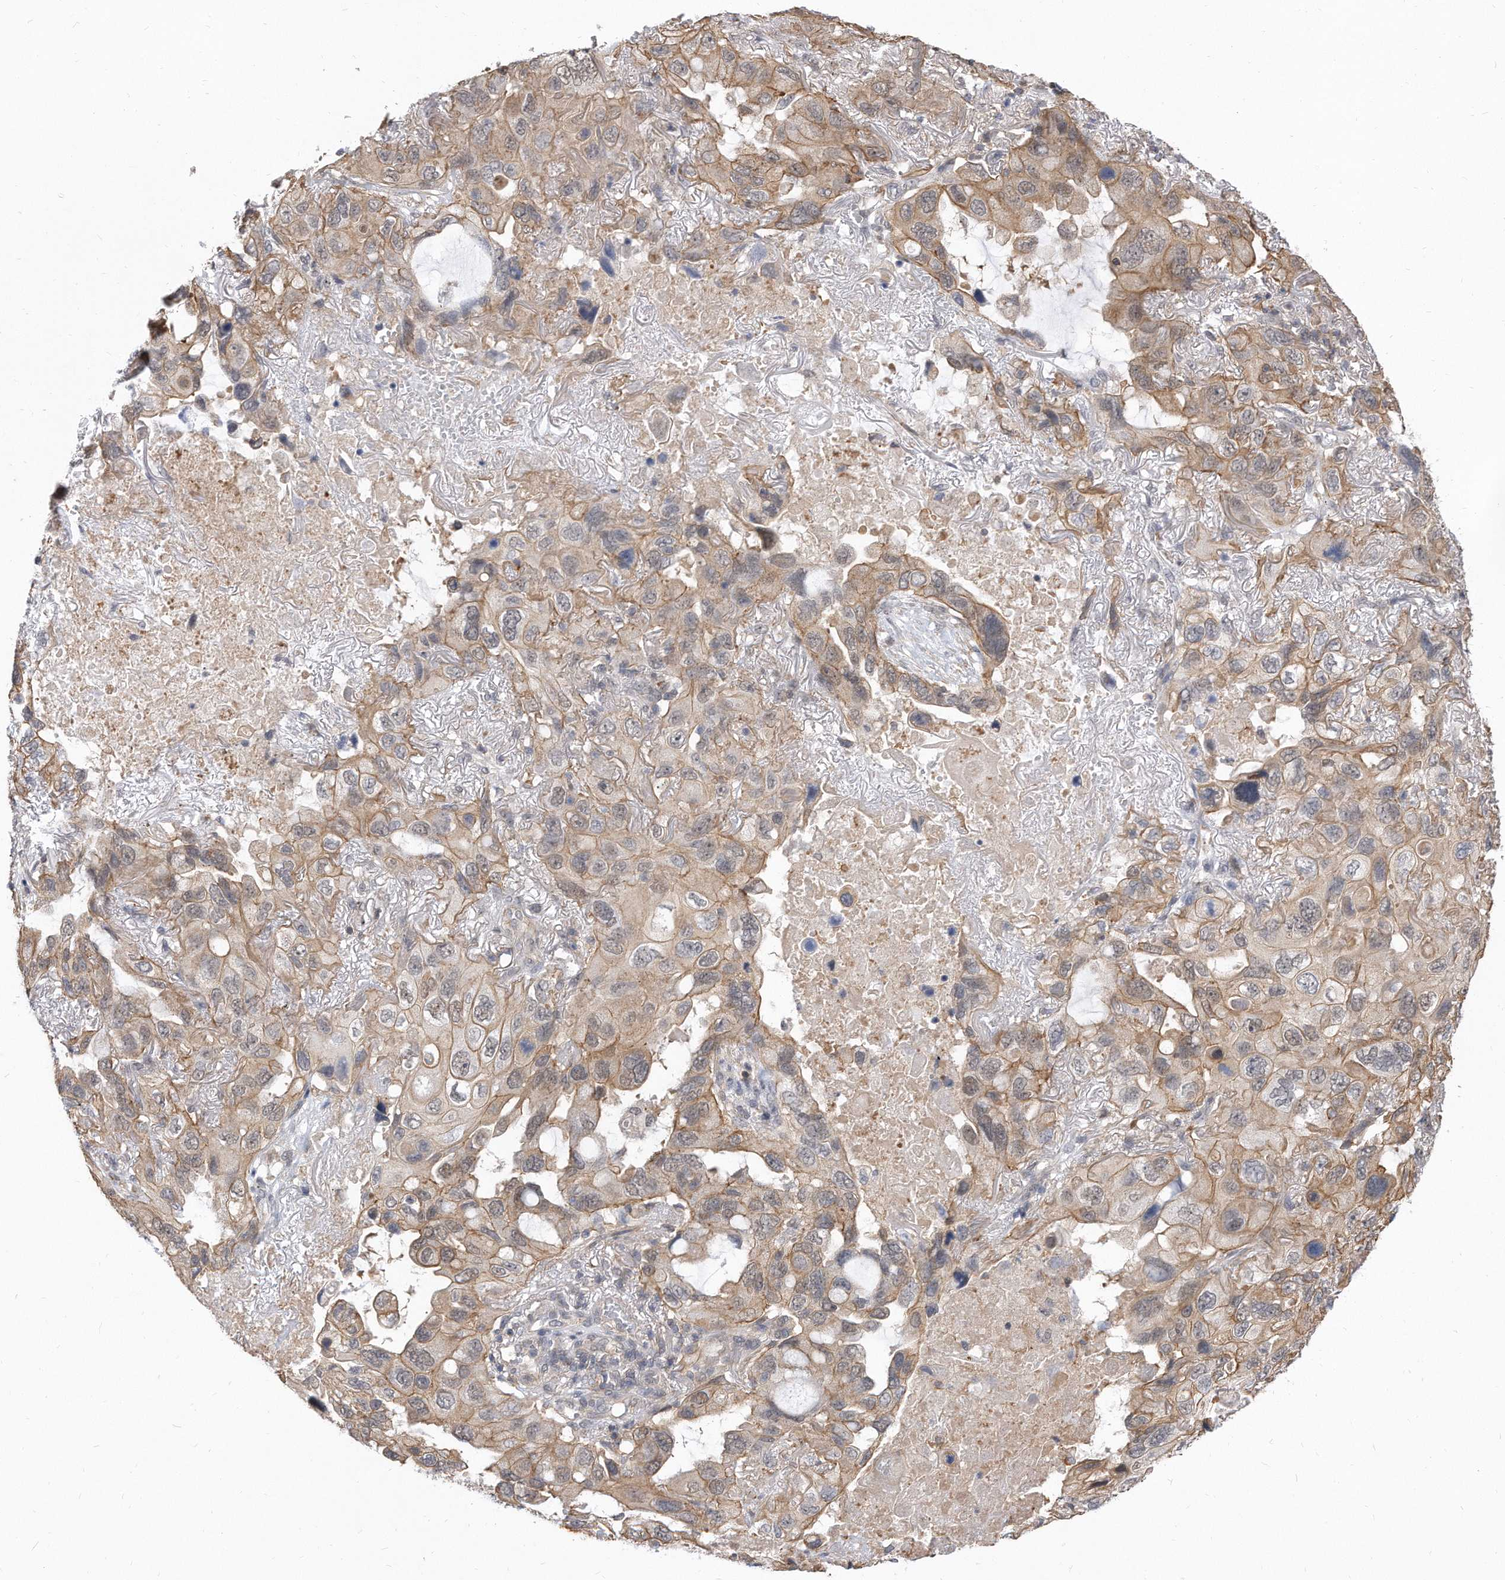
{"staining": {"intensity": "moderate", "quantity": ">75%", "location": "cytoplasmic/membranous"}, "tissue": "lung cancer", "cell_type": "Tumor cells", "image_type": "cancer", "snomed": [{"axis": "morphology", "description": "Squamous cell carcinoma, NOS"}, {"axis": "topography", "description": "Lung"}], "caption": "An image of human lung squamous cell carcinoma stained for a protein displays moderate cytoplasmic/membranous brown staining in tumor cells. The staining was performed using DAB (3,3'-diaminobenzidine), with brown indicating positive protein expression. Nuclei are stained blue with hematoxylin.", "gene": "TCP1", "patient": {"sex": "female", "age": 73}}